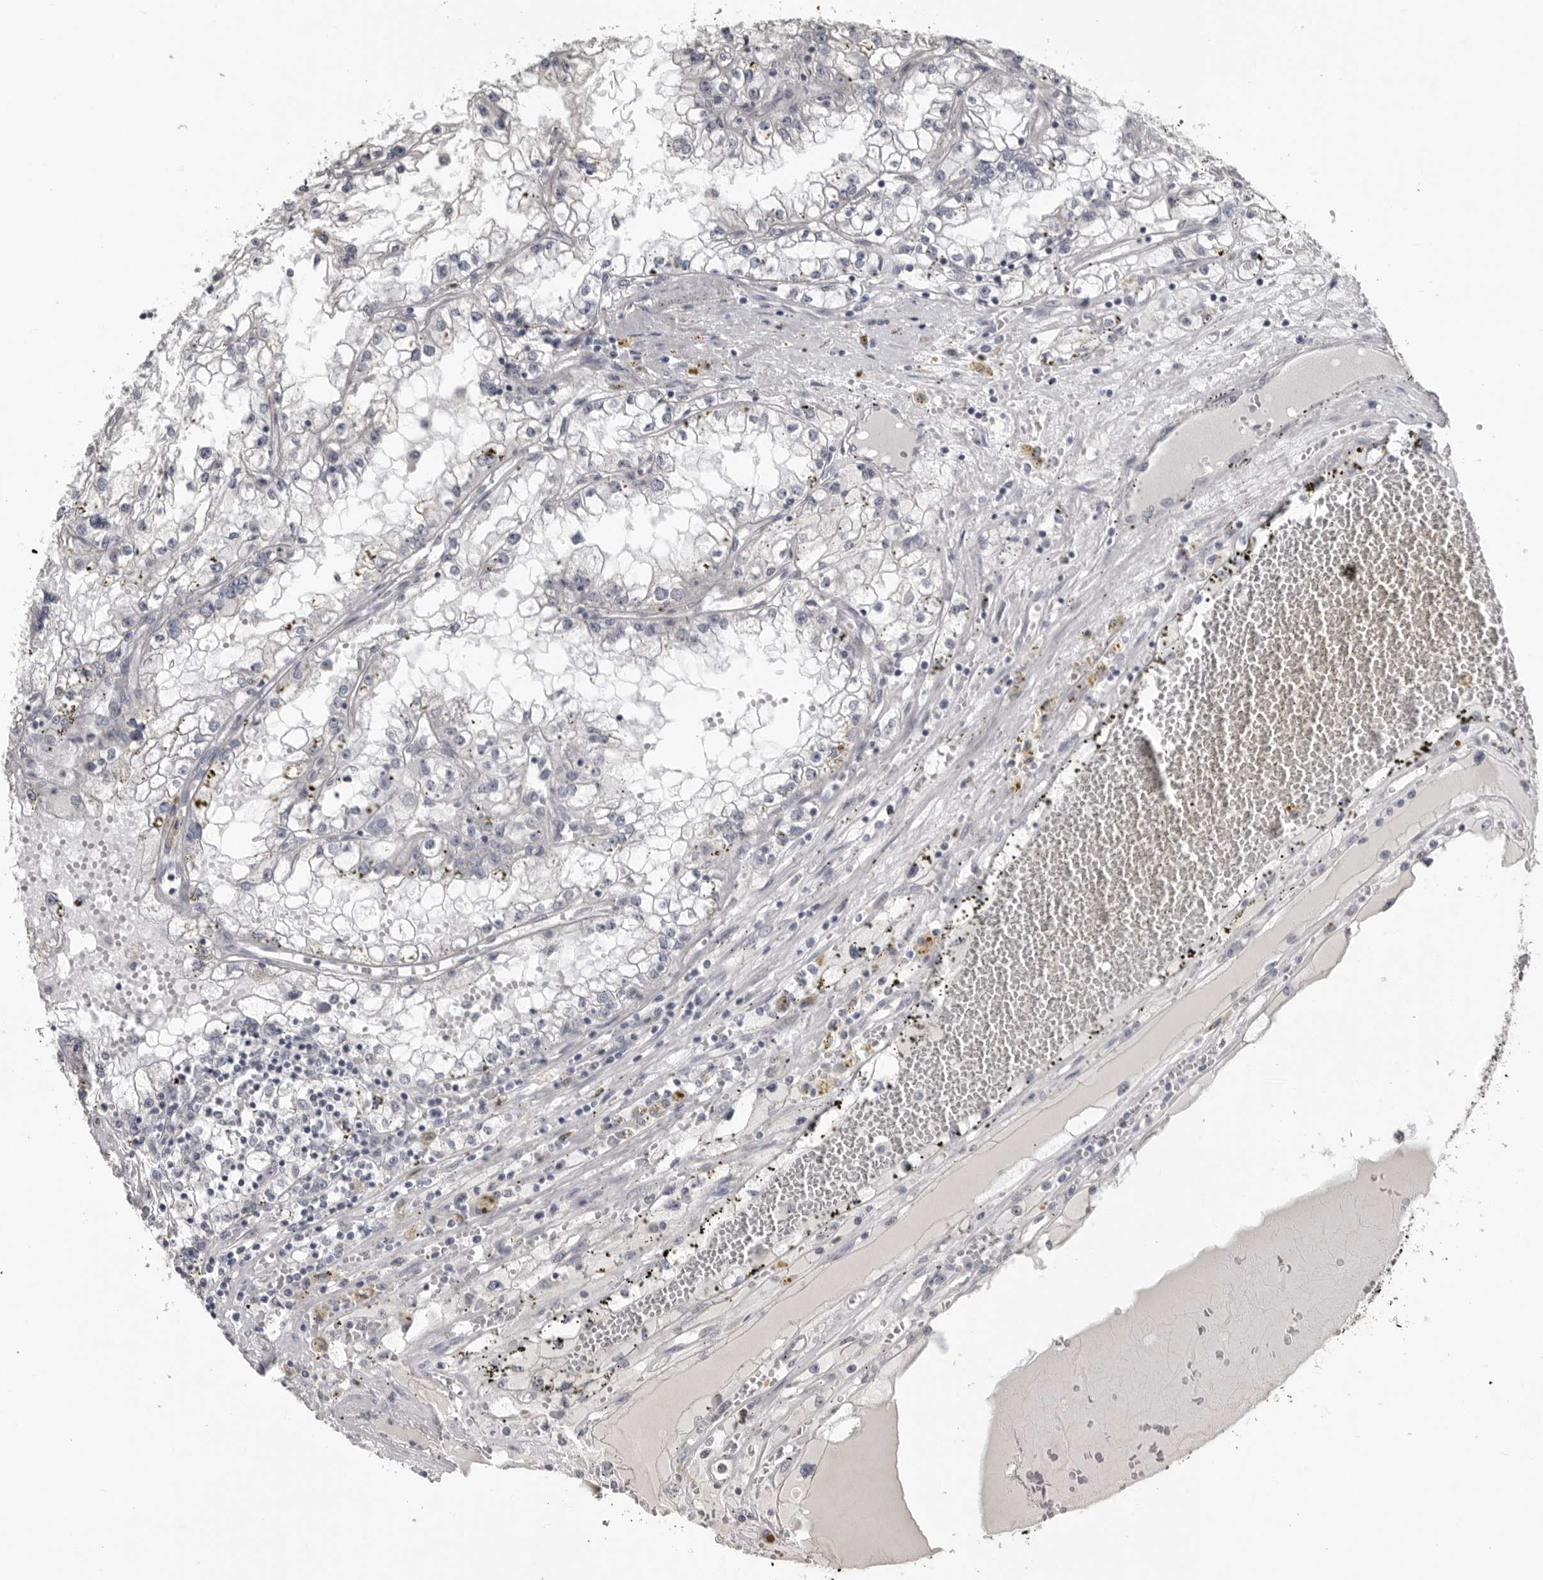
{"staining": {"intensity": "negative", "quantity": "none", "location": "none"}, "tissue": "renal cancer", "cell_type": "Tumor cells", "image_type": "cancer", "snomed": [{"axis": "morphology", "description": "Adenocarcinoma, NOS"}, {"axis": "topography", "description": "Kidney"}], "caption": "The IHC micrograph has no significant positivity in tumor cells of renal adenocarcinoma tissue.", "gene": "PRRX2", "patient": {"sex": "male", "age": 56}}